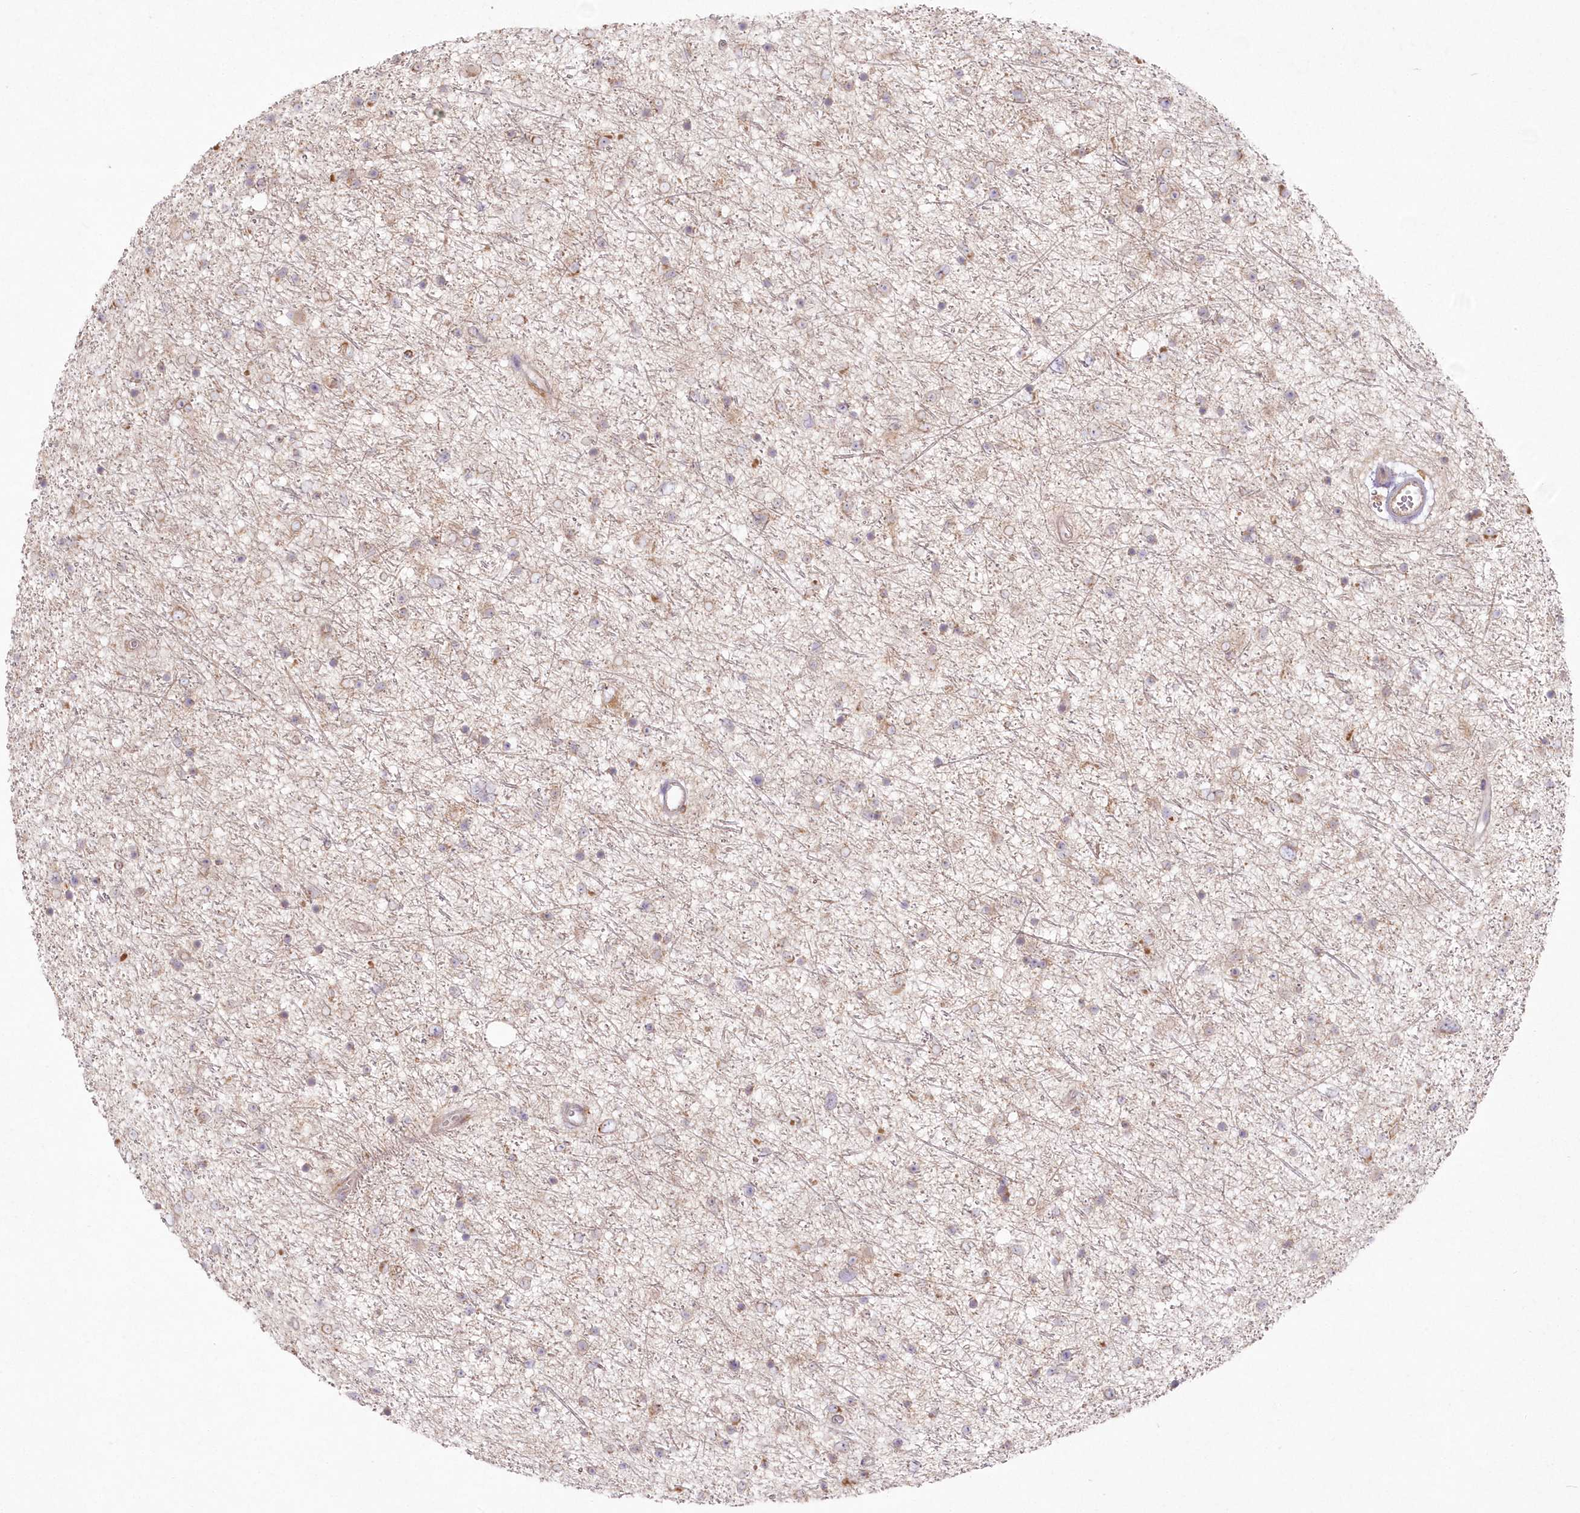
{"staining": {"intensity": "negative", "quantity": "none", "location": "none"}, "tissue": "glioma", "cell_type": "Tumor cells", "image_type": "cancer", "snomed": [{"axis": "morphology", "description": "Glioma, malignant, Low grade"}, {"axis": "topography", "description": "Cerebral cortex"}], "caption": "The histopathology image displays no staining of tumor cells in low-grade glioma (malignant). (DAB immunohistochemistry, high magnification).", "gene": "ARSB", "patient": {"sex": "female", "age": 39}}